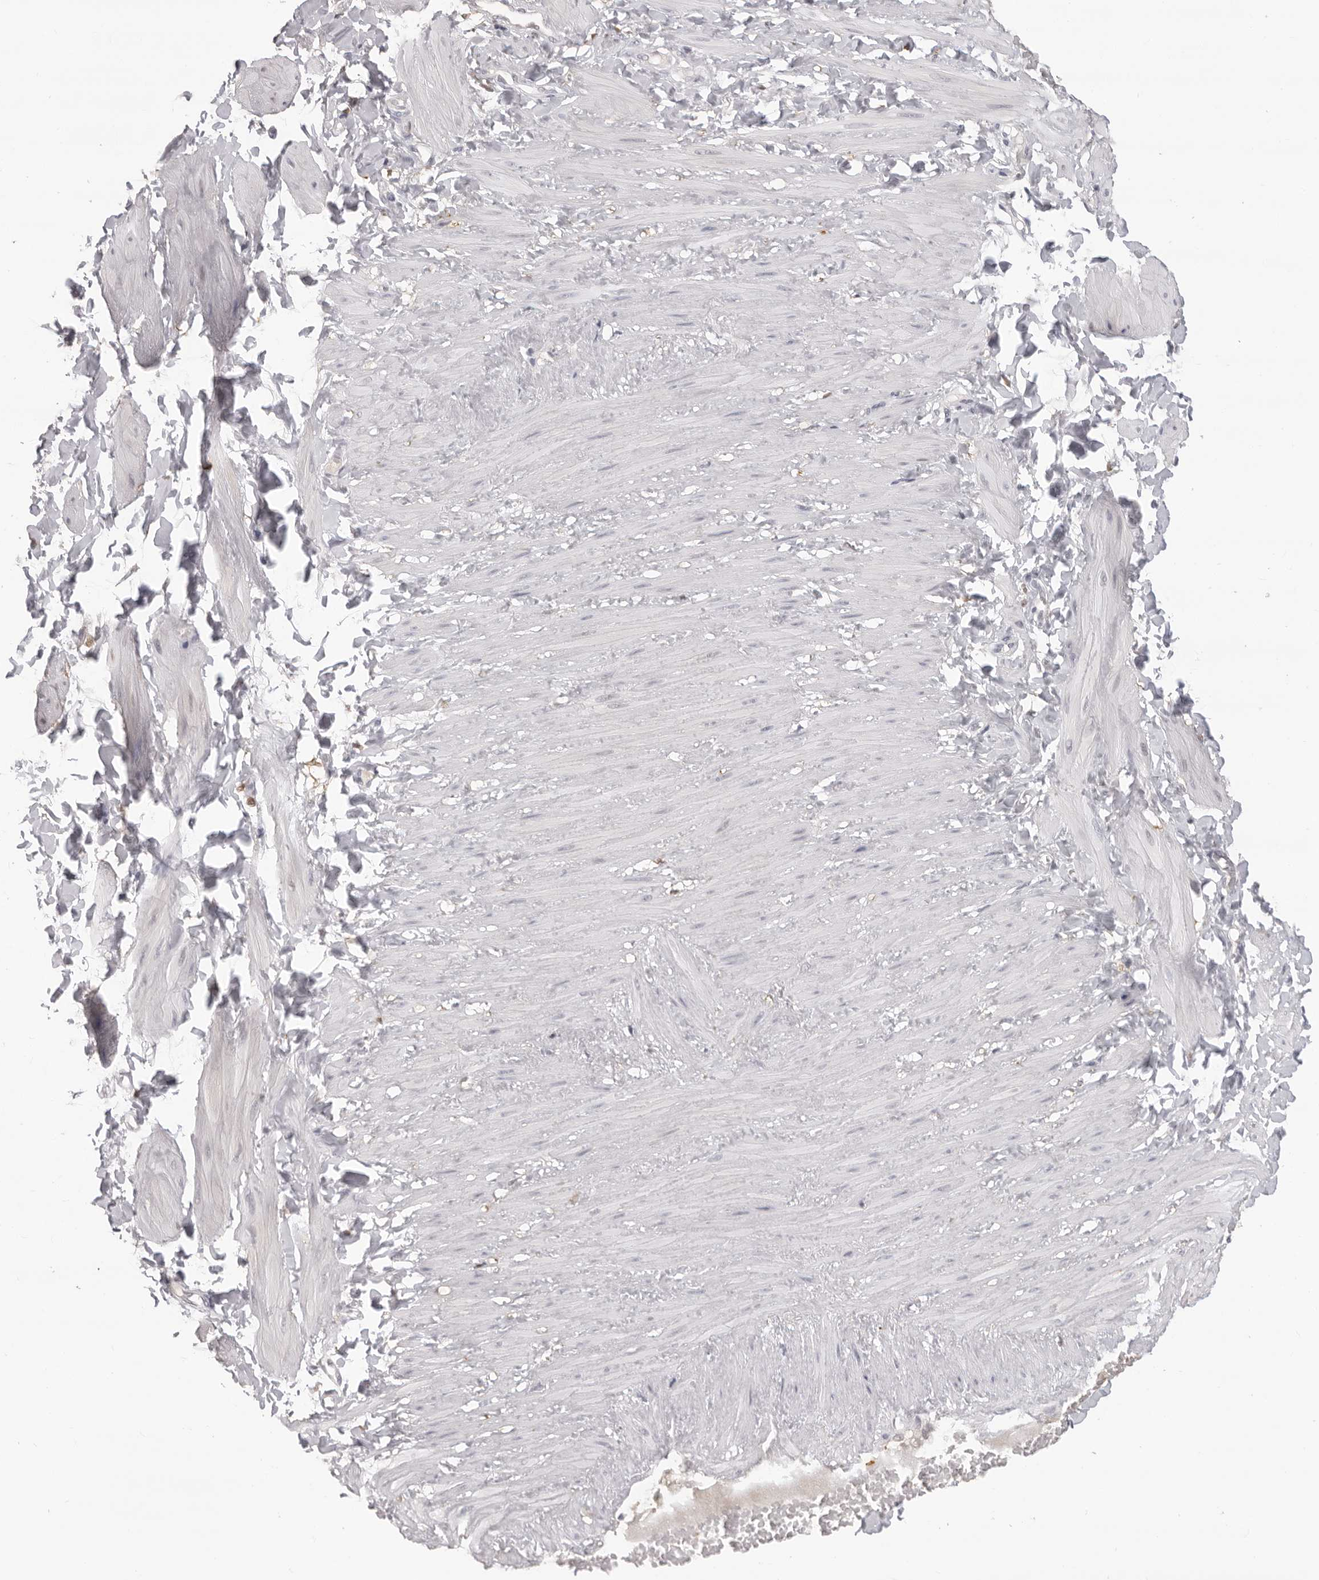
{"staining": {"intensity": "negative", "quantity": "none", "location": "nuclear"}, "tissue": "adipose tissue", "cell_type": "Adipocytes", "image_type": "normal", "snomed": [{"axis": "morphology", "description": "Normal tissue, NOS"}, {"axis": "topography", "description": "Adipose tissue"}, {"axis": "topography", "description": "Vascular tissue"}, {"axis": "topography", "description": "Peripheral nerve tissue"}], "caption": "Immunohistochemistry photomicrograph of unremarkable adipose tissue: adipose tissue stained with DAB reveals no significant protein expression in adipocytes.", "gene": "IL31", "patient": {"sex": "male", "age": 25}}